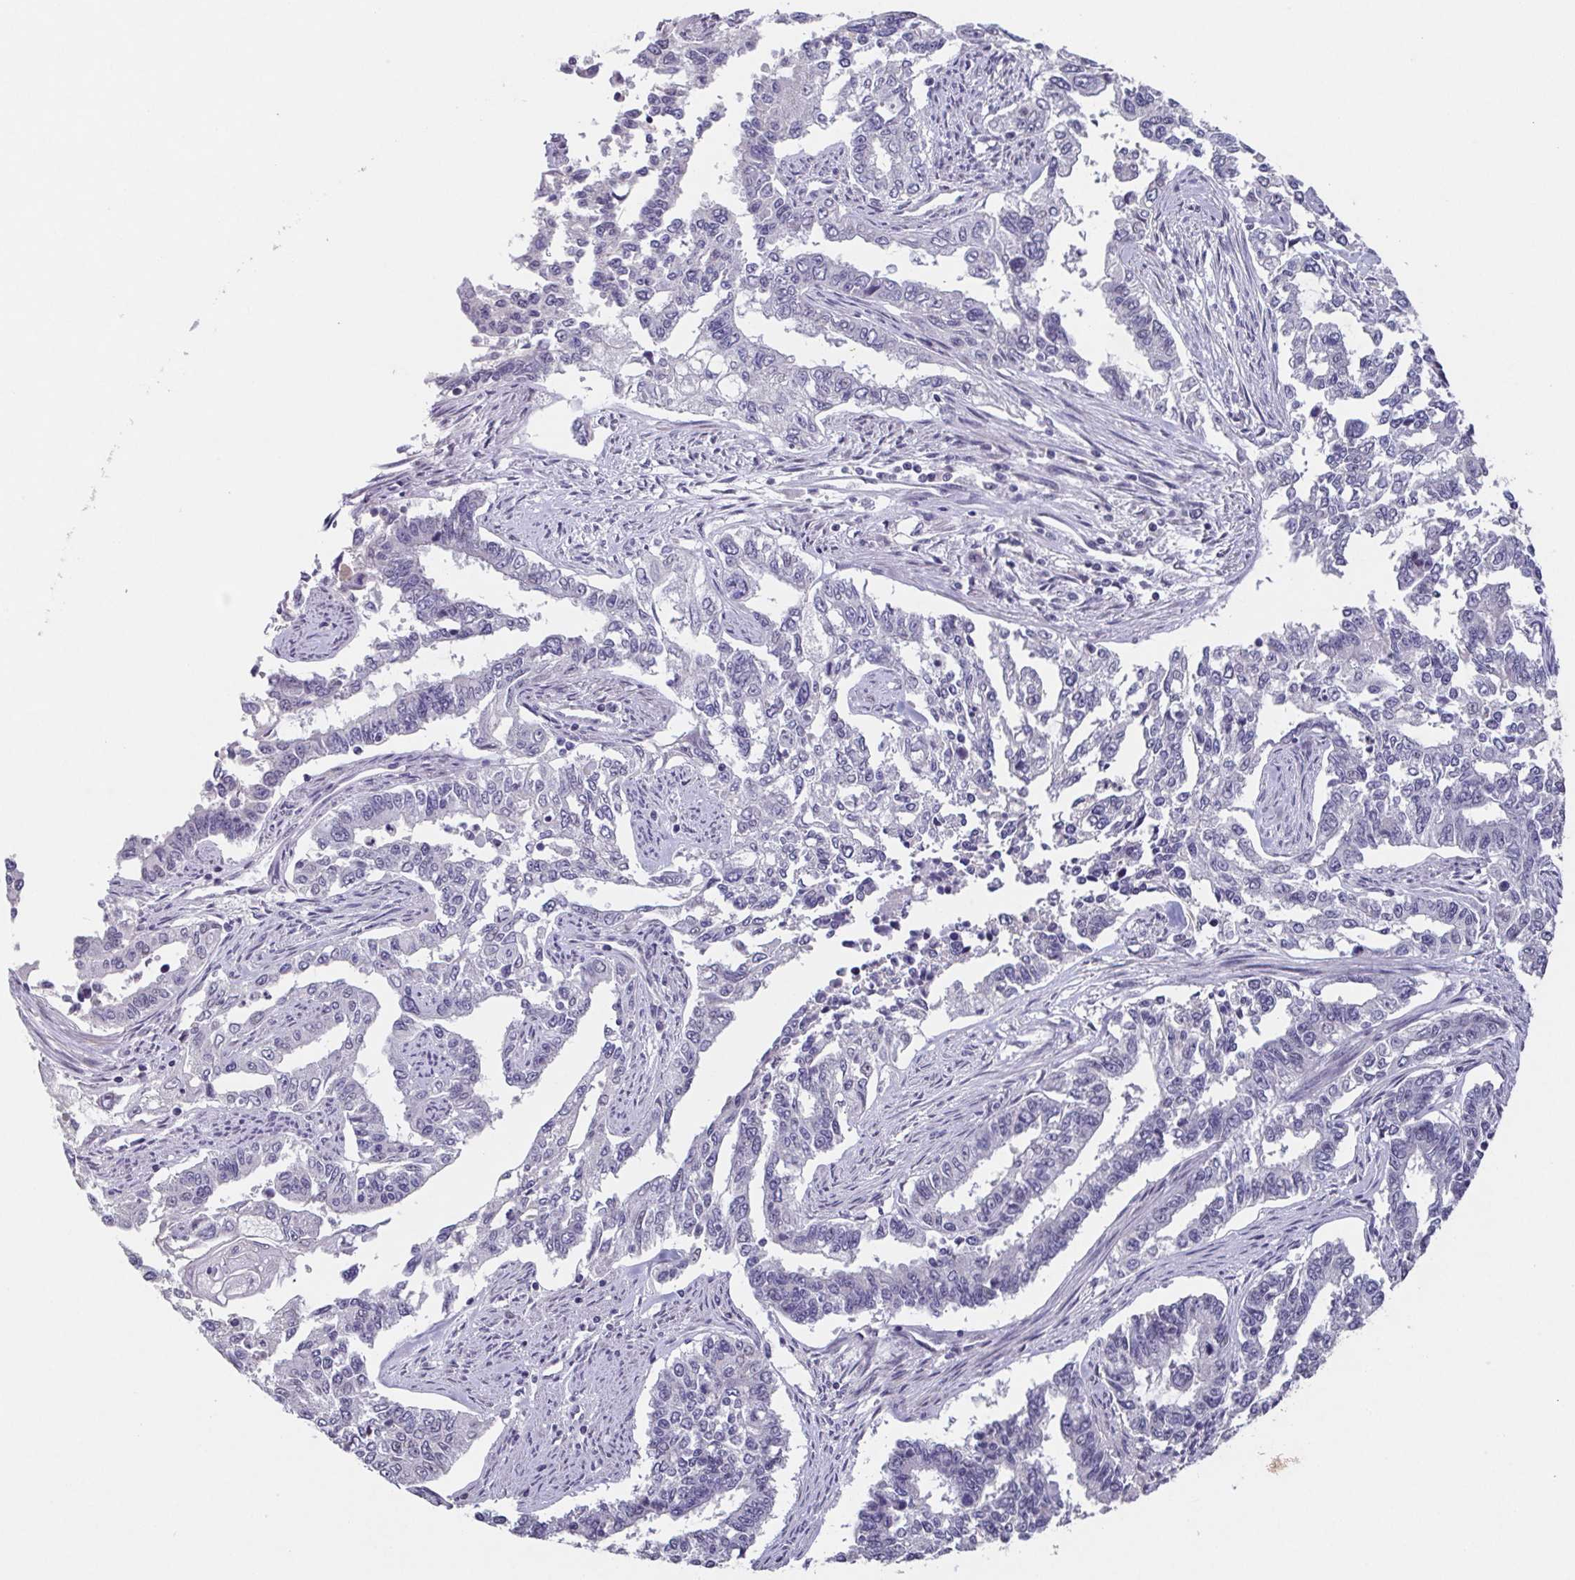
{"staining": {"intensity": "negative", "quantity": "none", "location": "none"}, "tissue": "endometrial cancer", "cell_type": "Tumor cells", "image_type": "cancer", "snomed": [{"axis": "morphology", "description": "Adenocarcinoma, NOS"}, {"axis": "topography", "description": "Uterus"}], "caption": "Tumor cells show no significant protein expression in endometrial cancer.", "gene": "GHRL", "patient": {"sex": "female", "age": 59}}